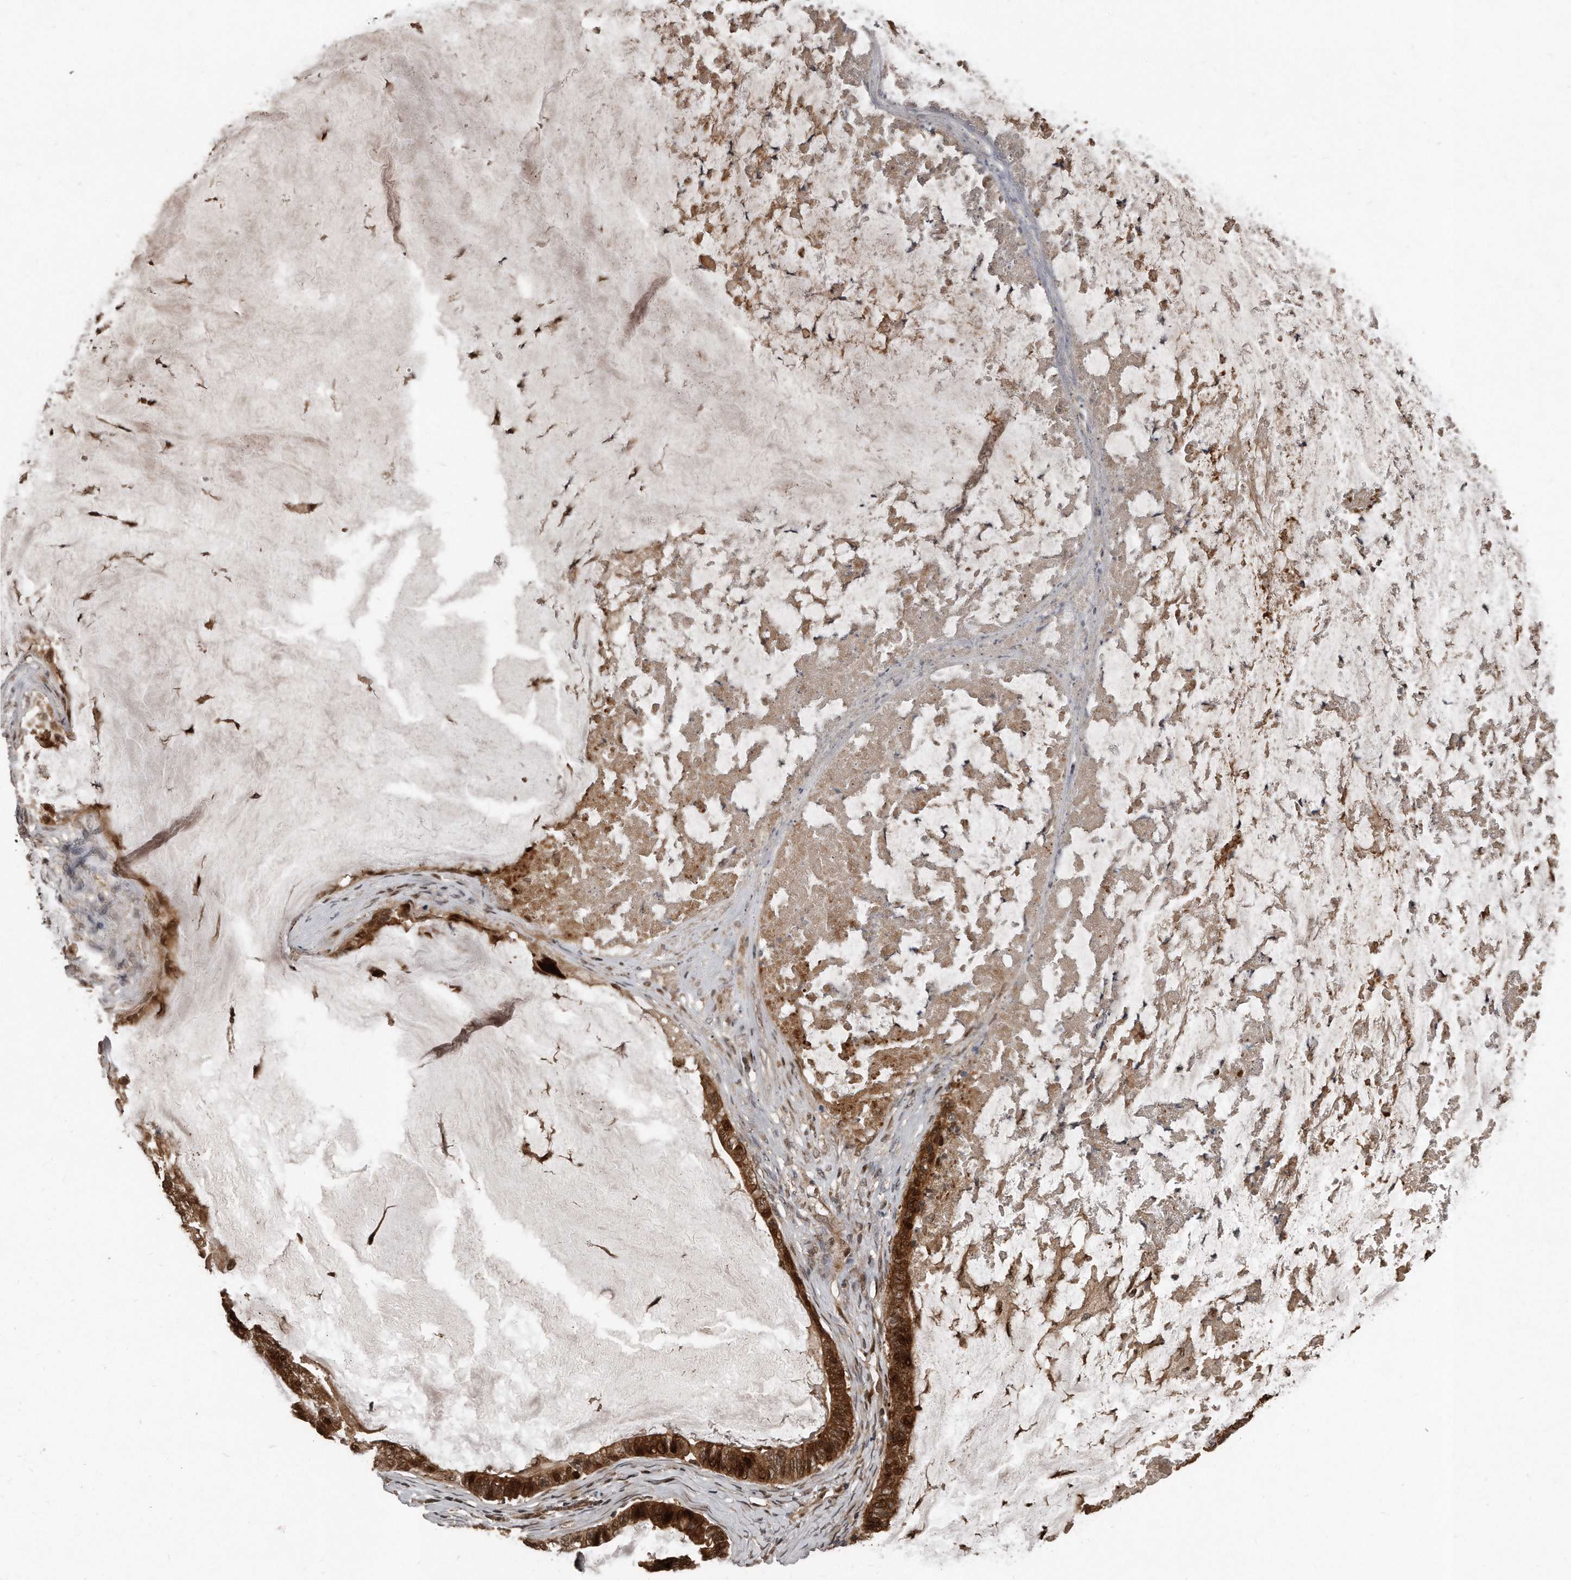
{"staining": {"intensity": "strong", "quantity": ">75%", "location": "cytoplasmic/membranous,nuclear"}, "tissue": "ovarian cancer", "cell_type": "Tumor cells", "image_type": "cancer", "snomed": [{"axis": "morphology", "description": "Cystadenocarcinoma, mucinous, NOS"}, {"axis": "topography", "description": "Ovary"}], "caption": "Immunohistochemistry staining of ovarian cancer, which shows high levels of strong cytoplasmic/membranous and nuclear expression in about >75% of tumor cells indicating strong cytoplasmic/membranous and nuclear protein expression. The staining was performed using DAB (brown) for protein detection and nuclei were counterstained in hematoxylin (blue).", "gene": "GCH1", "patient": {"sex": "female", "age": 61}}